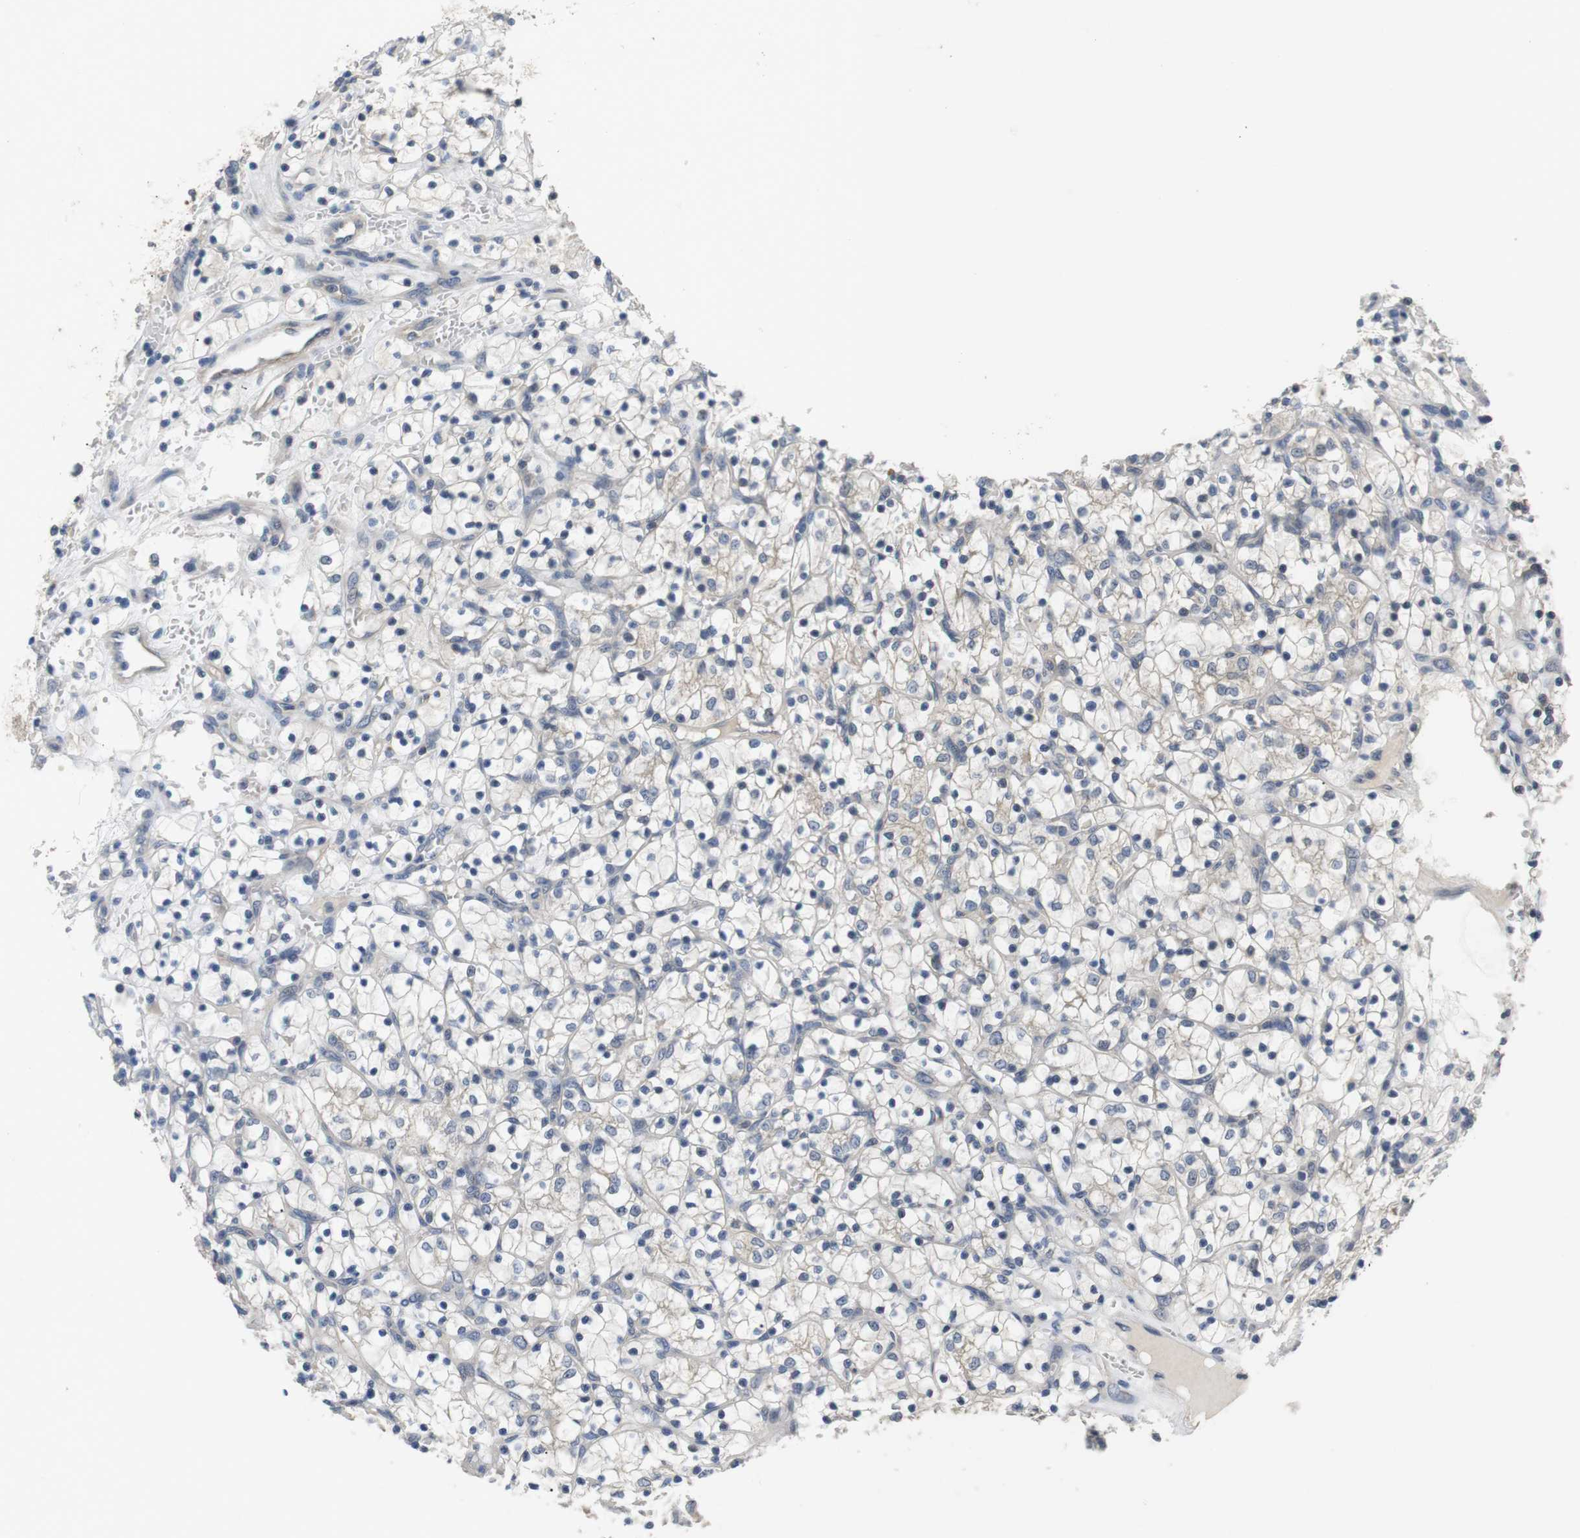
{"staining": {"intensity": "negative", "quantity": "none", "location": "none"}, "tissue": "renal cancer", "cell_type": "Tumor cells", "image_type": "cancer", "snomed": [{"axis": "morphology", "description": "Adenocarcinoma, NOS"}, {"axis": "topography", "description": "Kidney"}], "caption": "A high-resolution photomicrograph shows IHC staining of renal adenocarcinoma, which displays no significant staining in tumor cells.", "gene": "ADGRL3", "patient": {"sex": "female", "age": 69}}